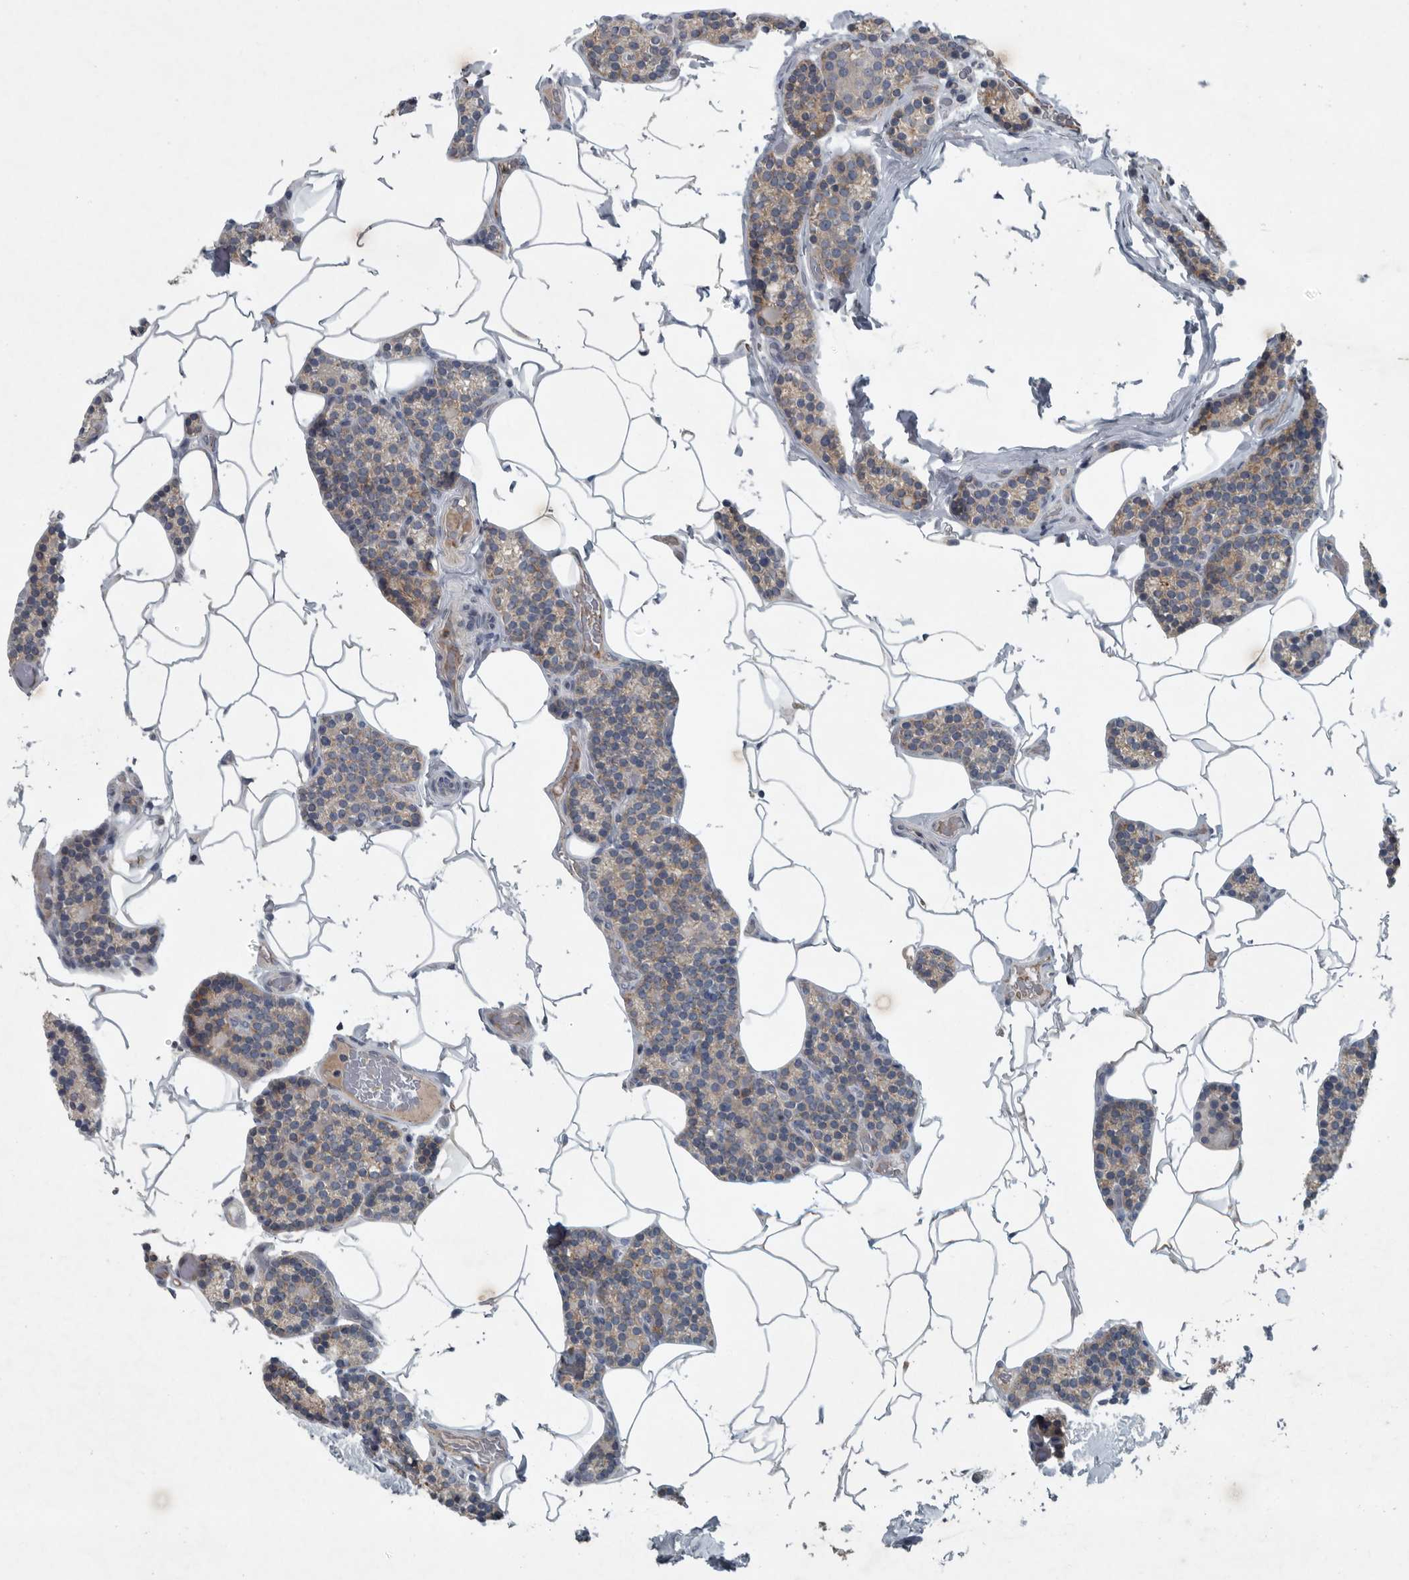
{"staining": {"intensity": "weak", "quantity": "25%-75%", "location": "cytoplasmic/membranous"}, "tissue": "parathyroid gland", "cell_type": "Glandular cells", "image_type": "normal", "snomed": [{"axis": "morphology", "description": "Normal tissue, NOS"}, {"axis": "topography", "description": "Parathyroid gland"}], "caption": "Parathyroid gland stained with a brown dye demonstrates weak cytoplasmic/membranous positive positivity in about 25%-75% of glandular cells.", "gene": "MPP3", "patient": {"sex": "male", "age": 52}}